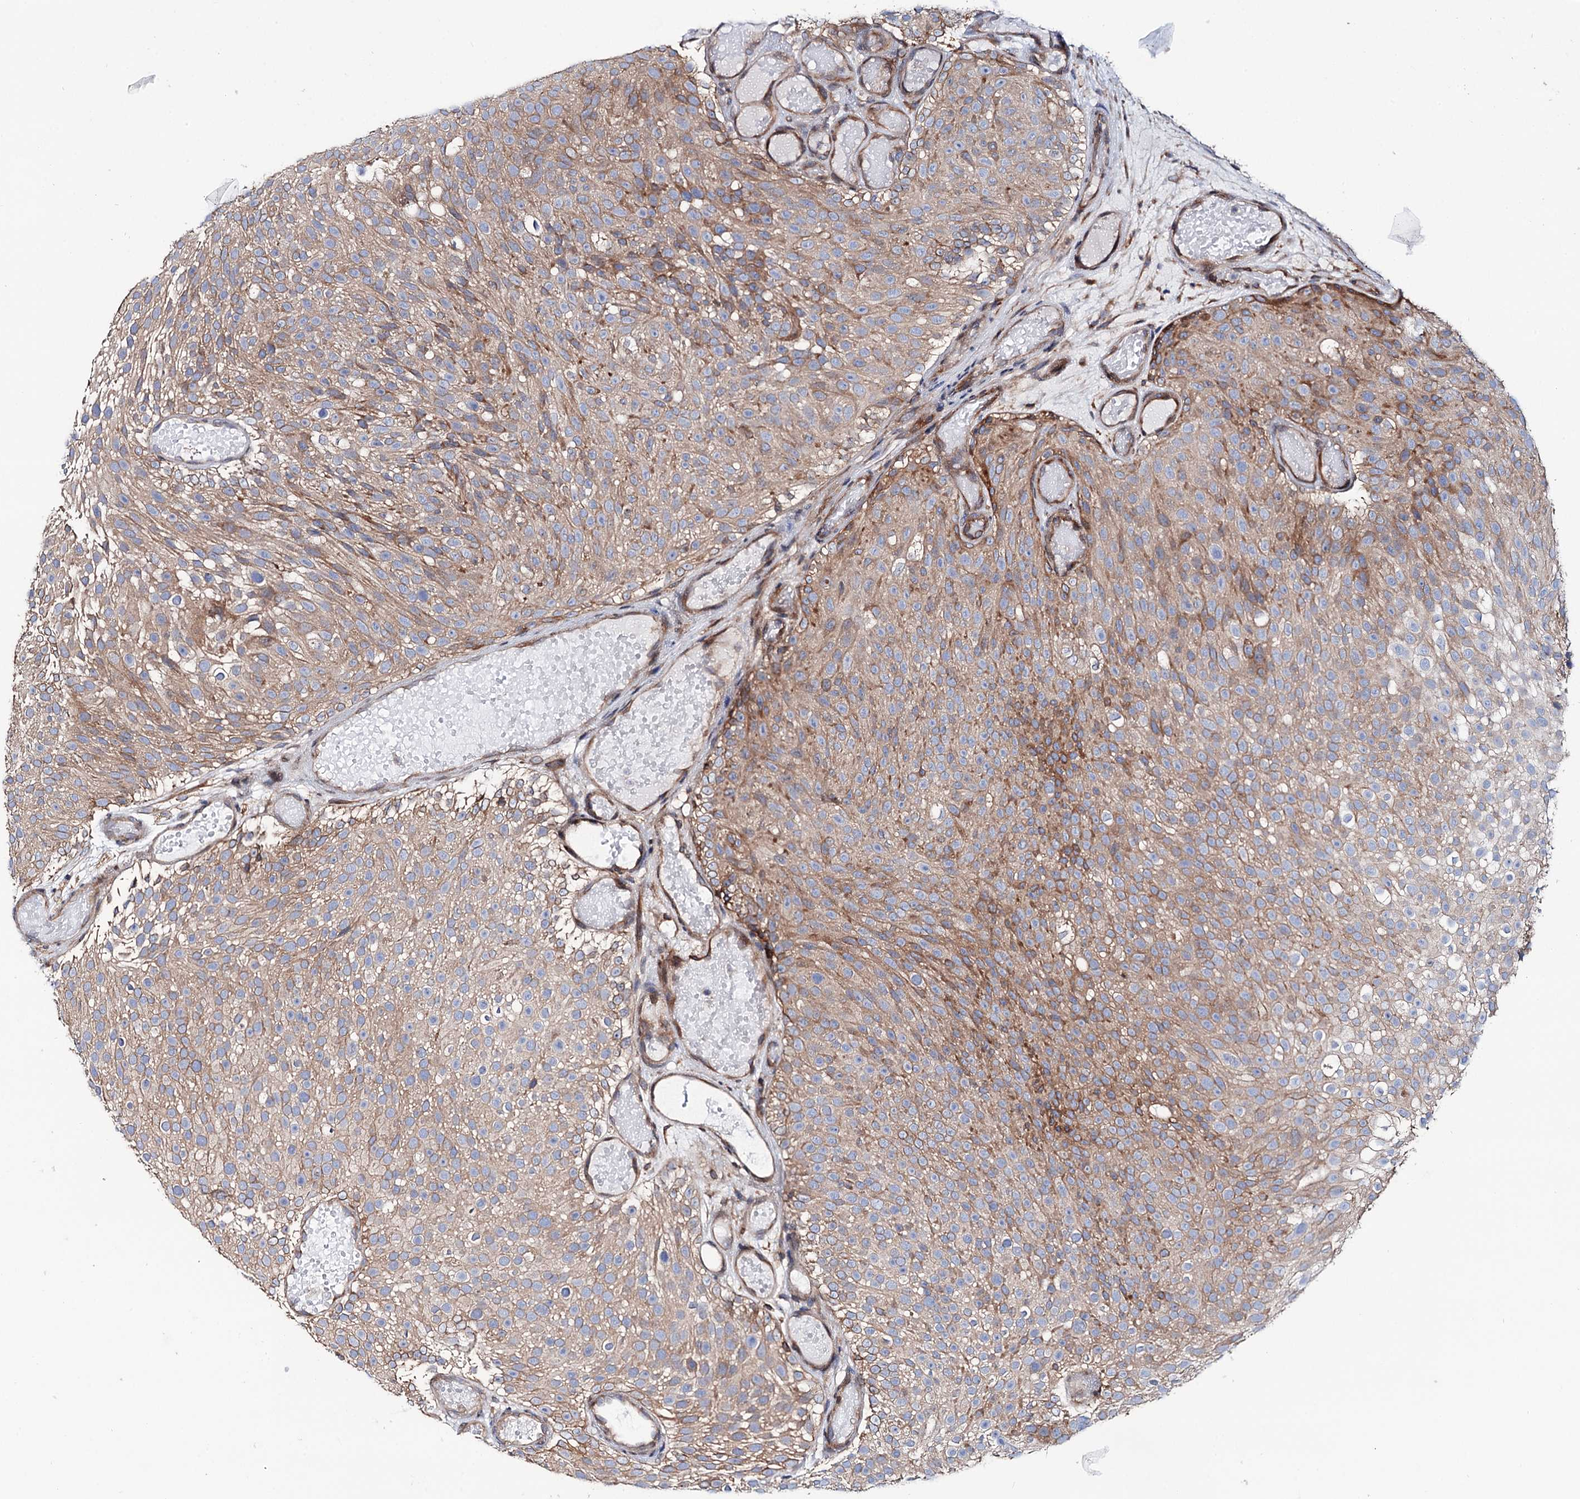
{"staining": {"intensity": "moderate", "quantity": ">75%", "location": "cytoplasmic/membranous"}, "tissue": "urothelial cancer", "cell_type": "Tumor cells", "image_type": "cancer", "snomed": [{"axis": "morphology", "description": "Urothelial carcinoma, Low grade"}, {"axis": "topography", "description": "Urinary bladder"}], "caption": "Immunohistochemistry (DAB (3,3'-diaminobenzidine)) staining of urothelial cancer shows moderate cytoplasmic/membranous protein positivity in about >75% of tumor cells.", "gene": "PTDSS2", "patient": {"sex": "male", "age": 78}}